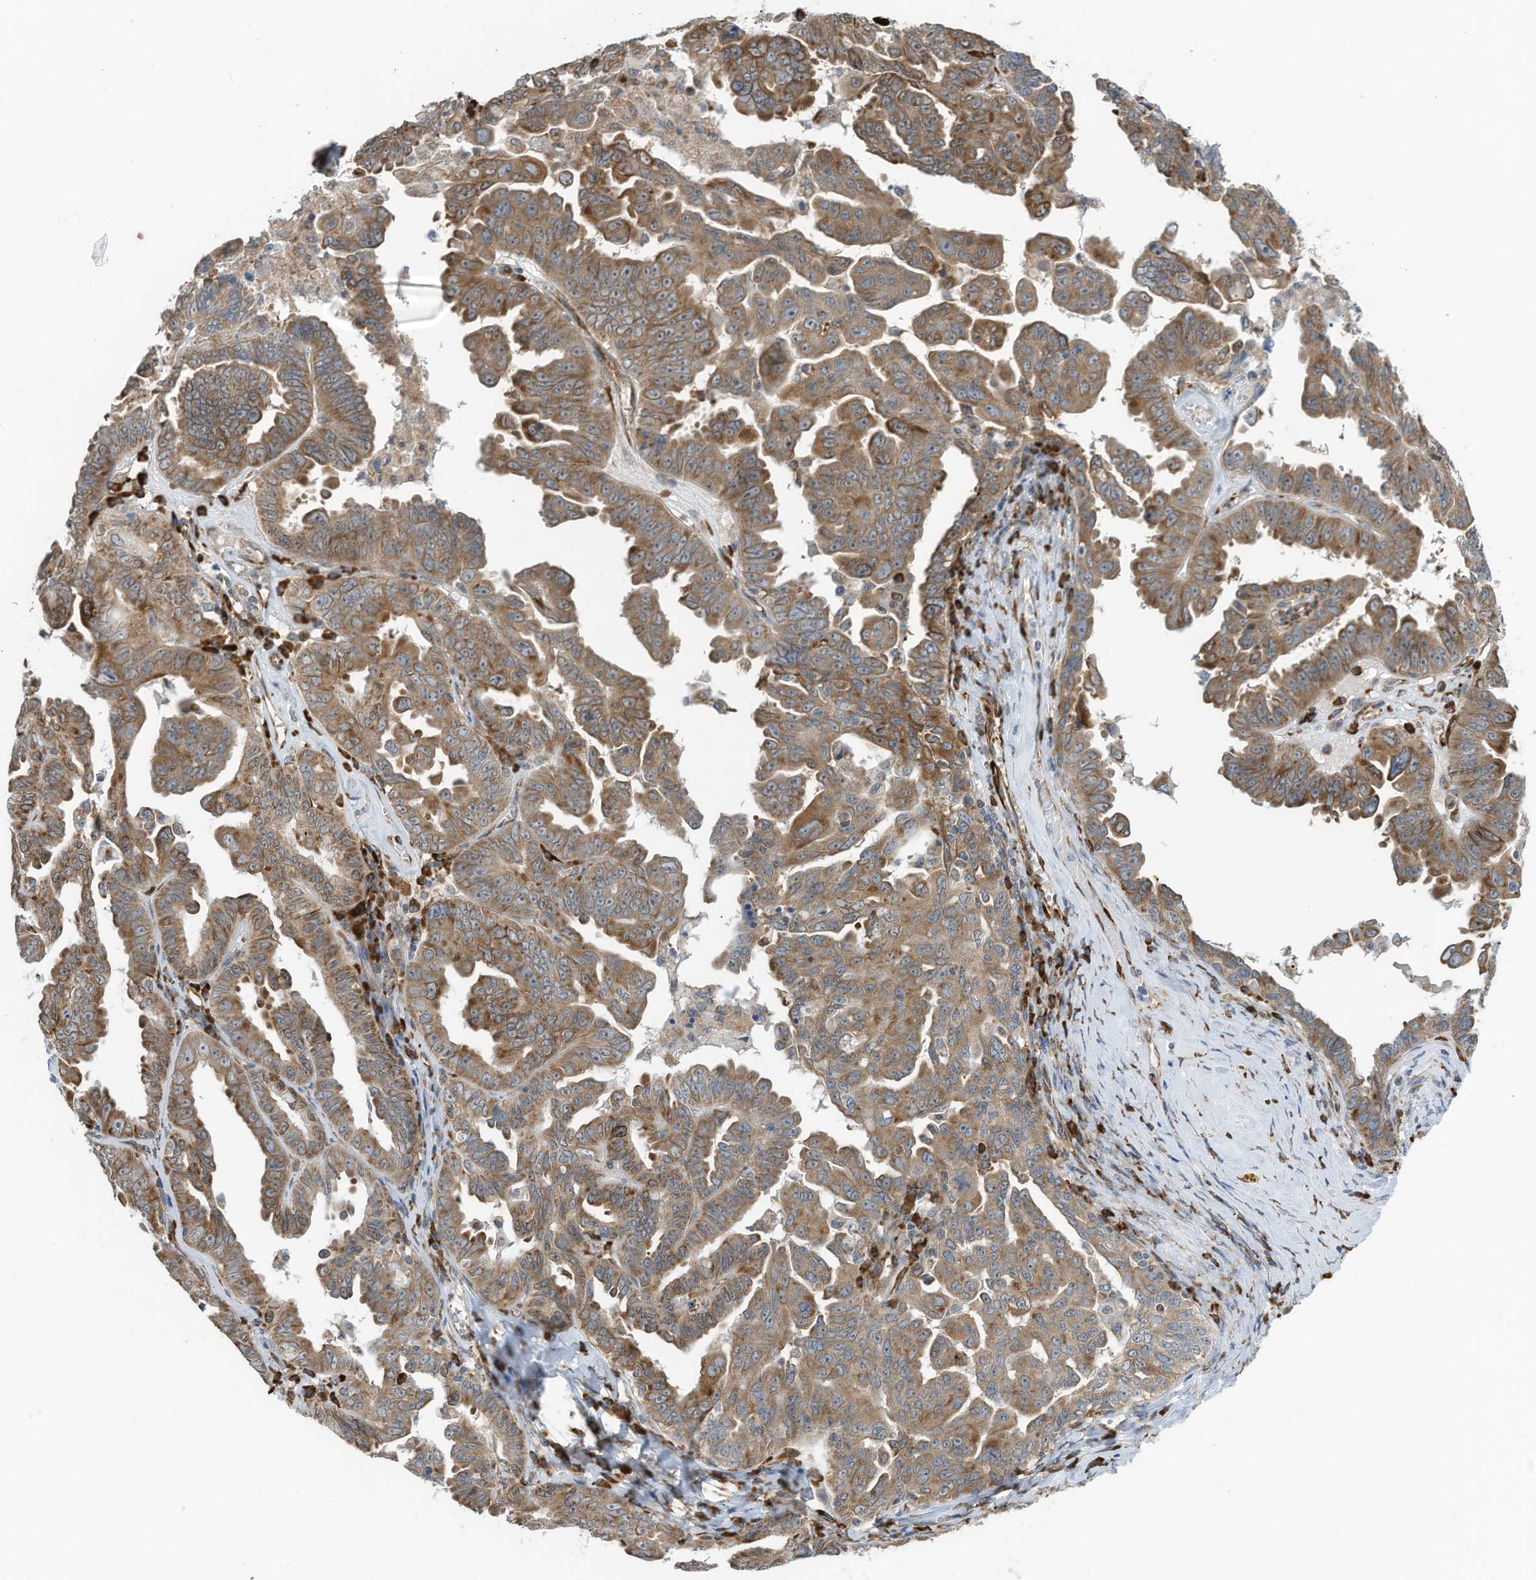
{"staining": {"intensity": "moderate", "quantity": "25%-75%", "location": "cytoplasmic/membranous"}, "tissue": "ovarian cancer", "cell_type": "Tumor cells", "image_type": "cancer", "snomed": [{"axis": "morphology", "description": "Carcinoma, endometroid"}, {"axis": "topography", "description": "Ovary"}], "caption": "Endometroid carcinoma (ovarian) stained for a protein (brown) displays moderate cytoplasmic/membranous positive expression in approximately 25%-75% of tumor cells.", "gene": "ZBTB45", "patient": {"sex": "female", "age": 62}}